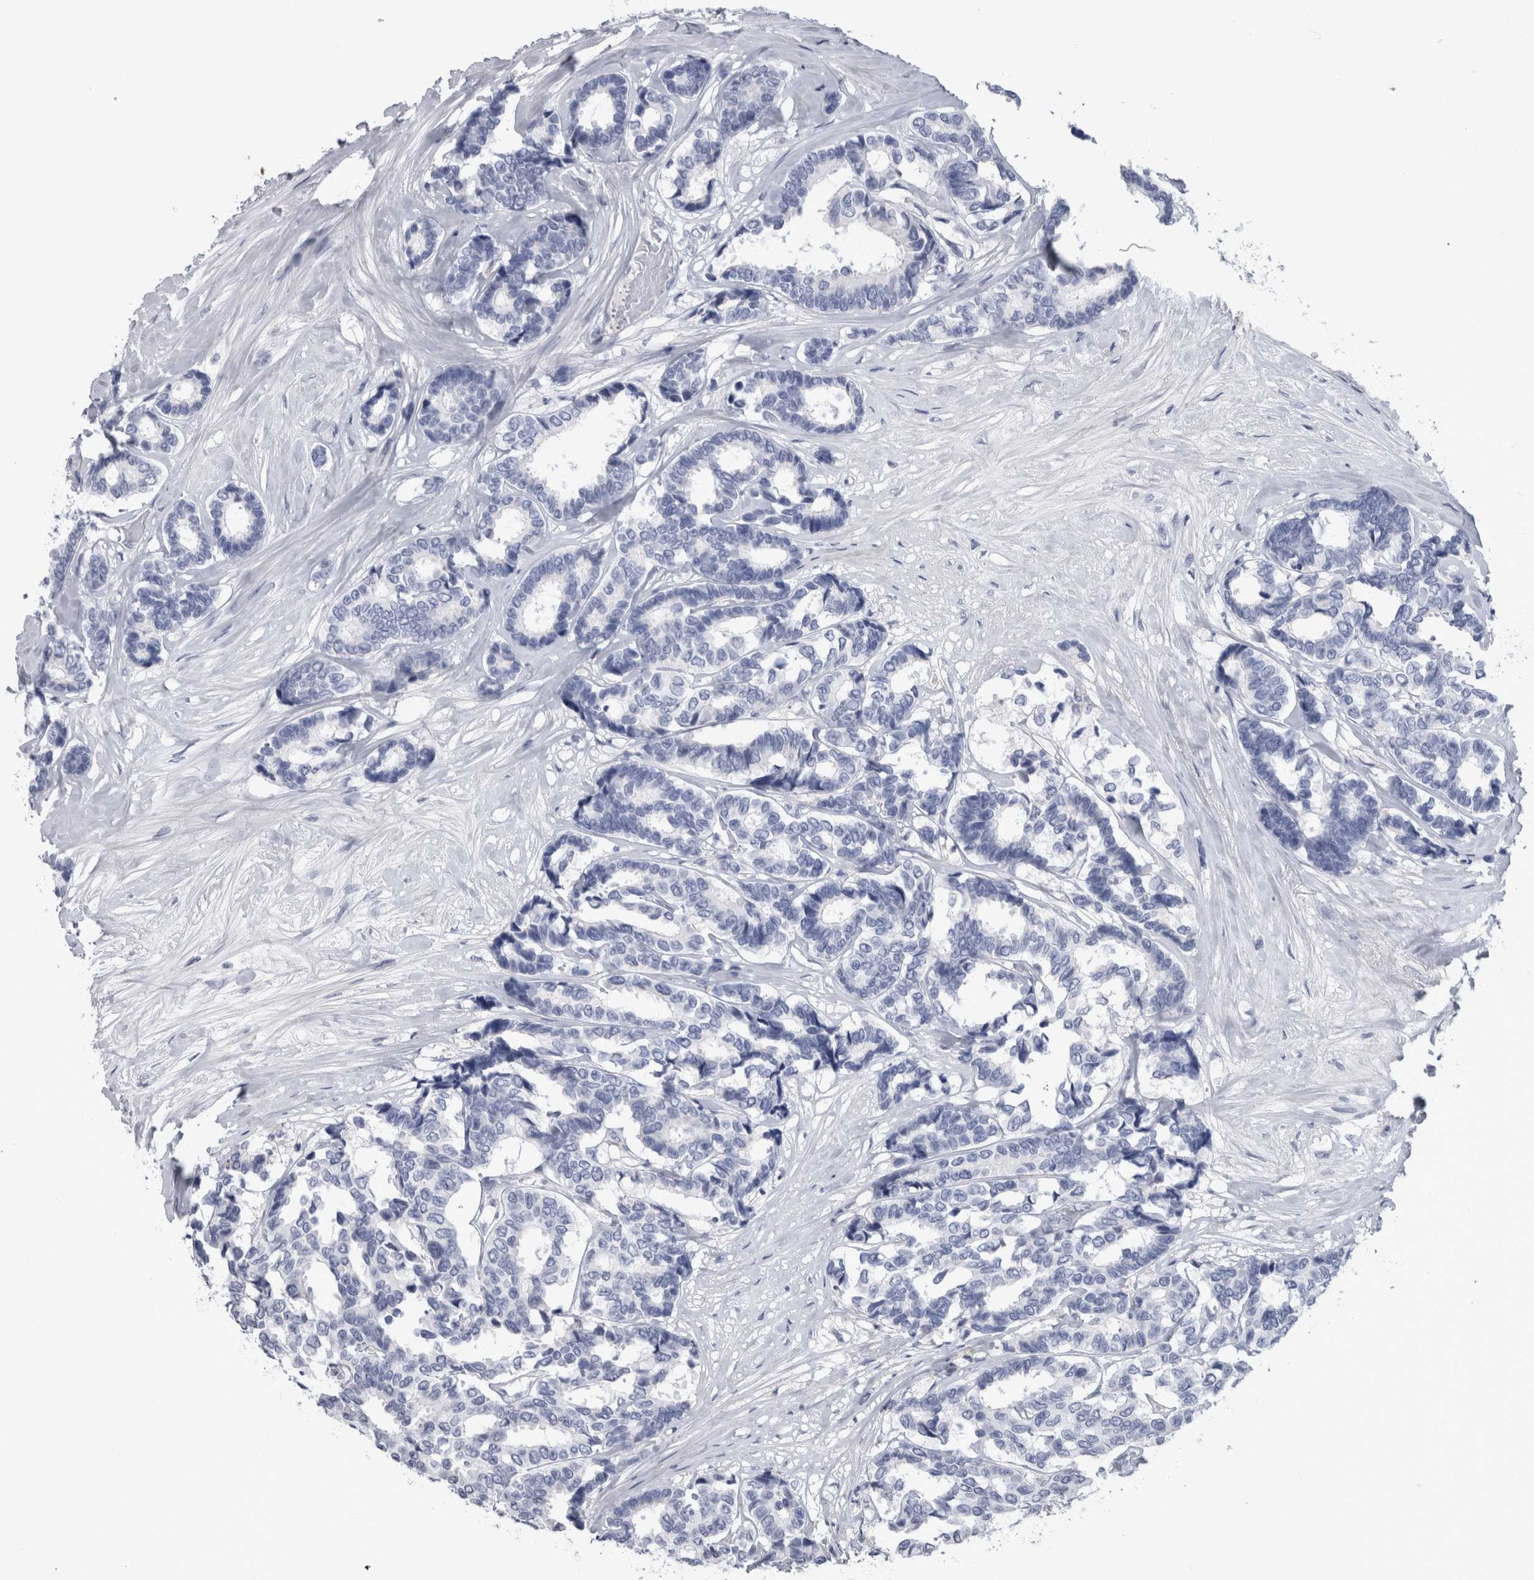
{"staining": {"intensity": "negative", "quantity": "none", "location": "none"}, "tissue": "breast cancer", "cell_type": "Tumor cells", "image_type": "cancer", "snomed": [{"axis": "morphology", "description": "Duct carcinoma"}, {"axis": "topography", "description": "Breast"}], "caption": "Immunohistochemistry (IHC) of human breast infiltrating ductal carcinoma demonstrates no expression in tumor cells.", "gene": "PAX5", "patient": {"sex": "female", "age": 87}}